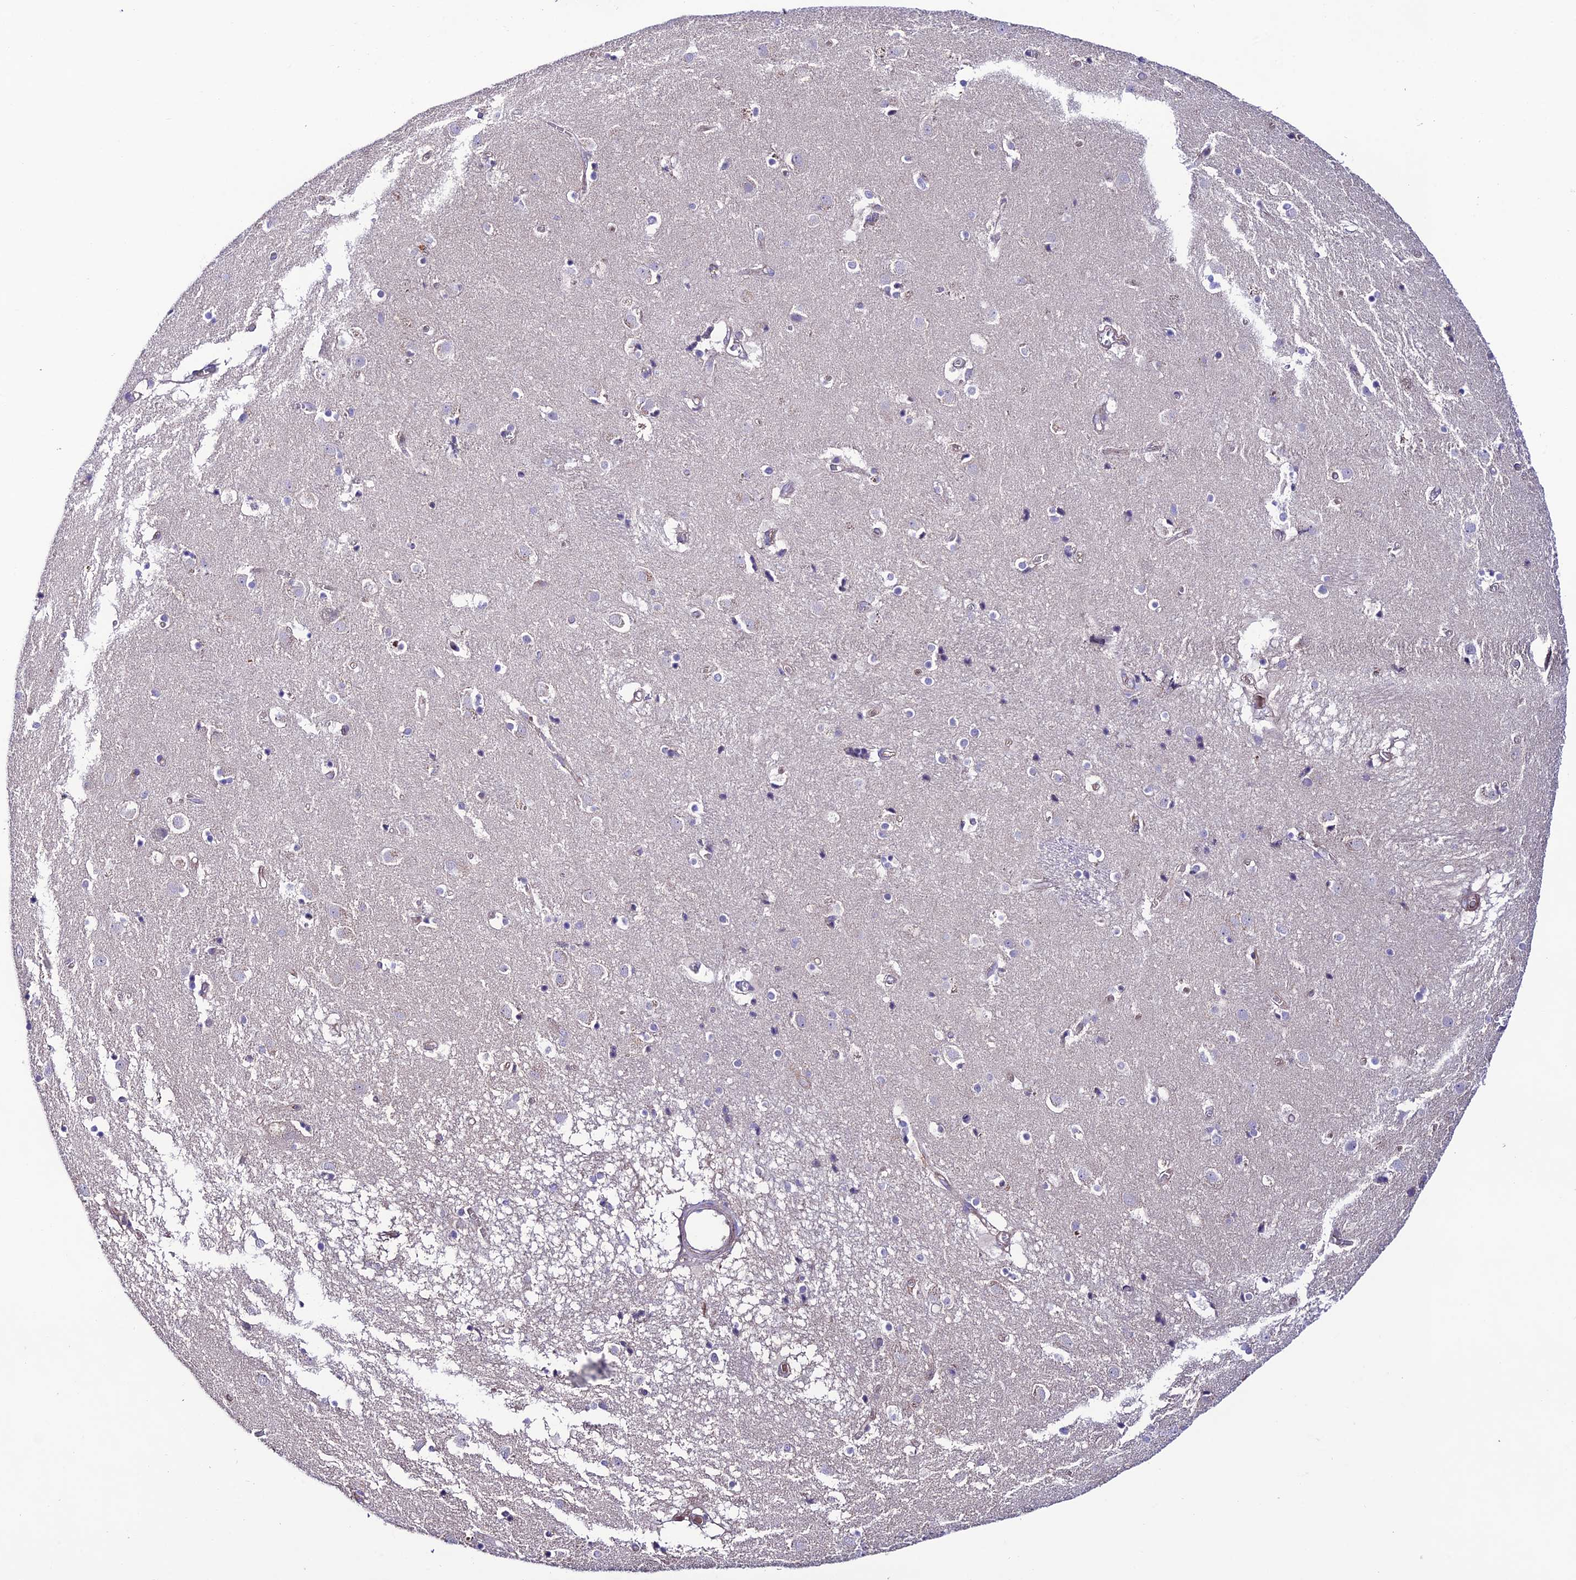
{"staining": {"intensity": "negative", "quantity": "none", "location": "none"}, "tissue": "caudate", "cell_type": "Glial cells", "image_type": "normal", "snomed": [{"axis": "morphology", "description": "Normal tissue, NOS"}, {"axis": "topography", "description": "Lateral ventricle wall"}], "caption": "Glial cells are negative for brown protein staining in normal caudate. (Stains: DAB (3,3'-diaminobenzidine) IHC with hematoxylin counter stain, Microscopy: brightfield microscopy at high magnification).", "gene": "BRME1", "patient": {"sex": "male", "age": 70}}